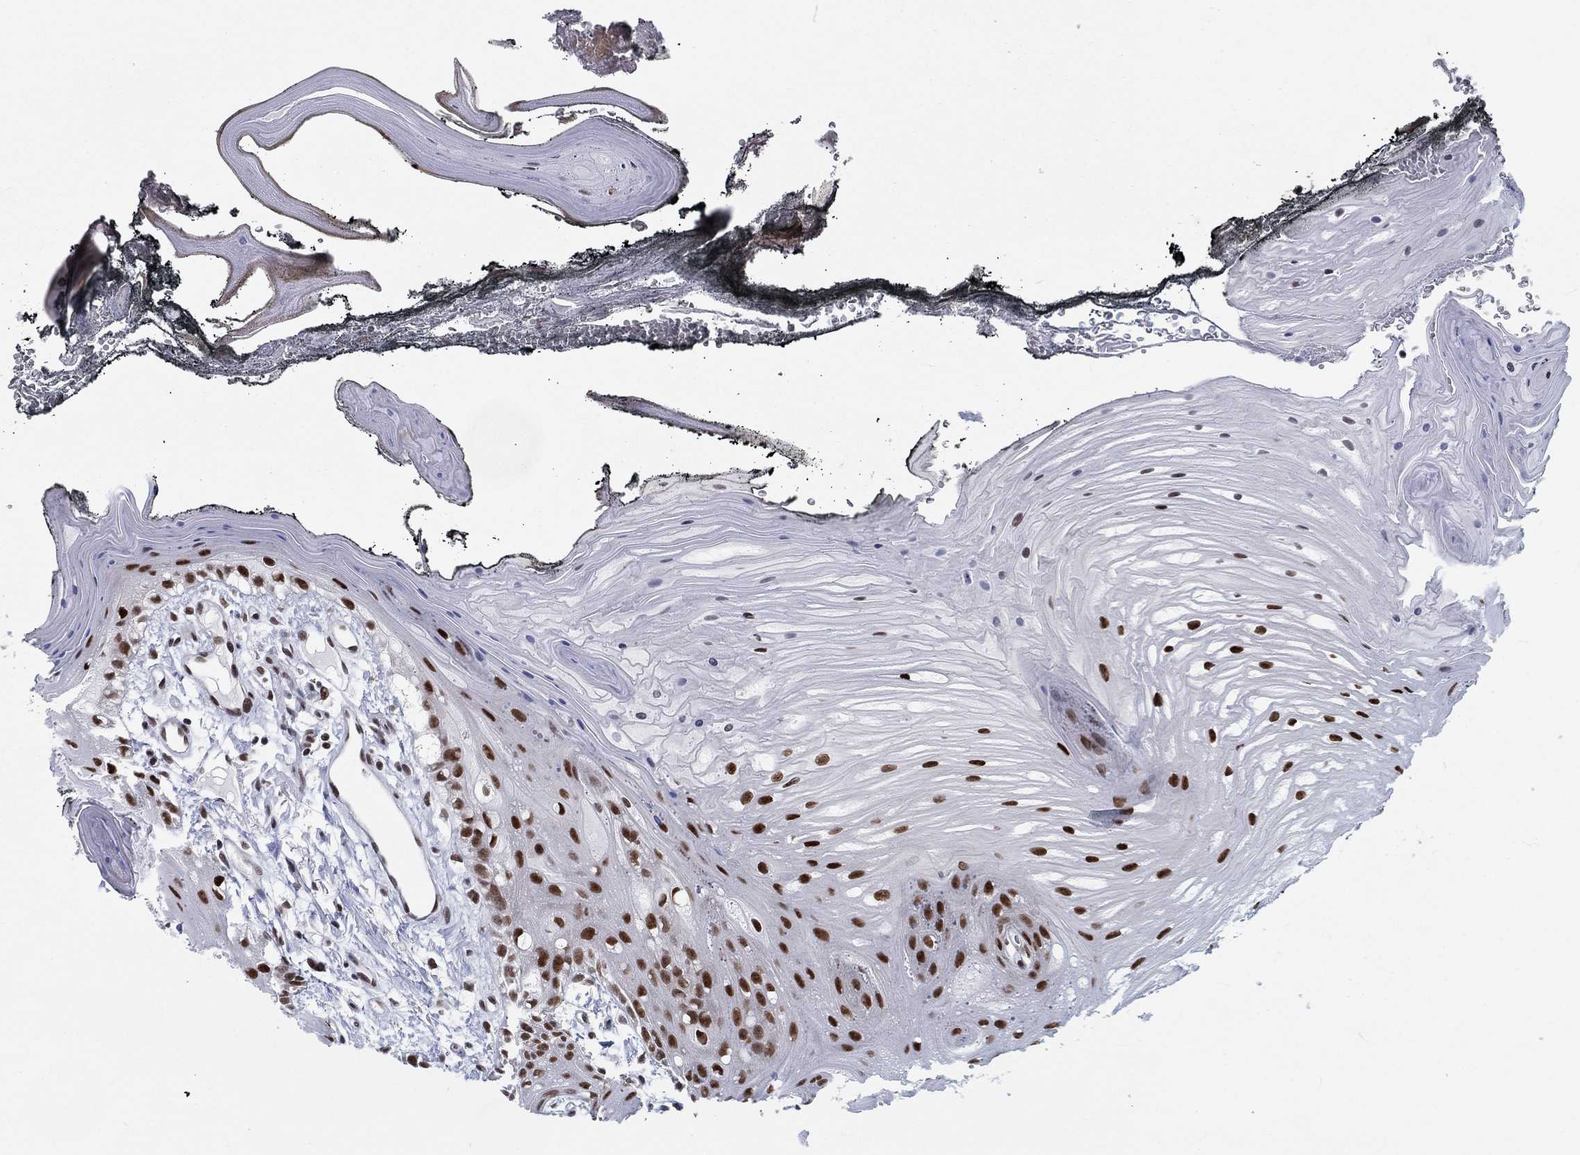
{"staining": {"intensity": "strong", "quantity": ">75%", "location": "nuclear"}, "tissue": "oral mucosa", "cell_type": "Squamous epithelial cells", "image_type": "normal", "snomed": [{"axis": "morphology", "description": "Normal tissue, NOS"}, {"axis": "morphology", "description": "Squamous cell carcinoma, NOS"}, {"axis": "topography", "description": "Oral tissue"}, {"axis": "topography", "description": "Head-Neck"}], "caption": "A high-resolution photomicrograph shows immunohistochemistry (IHC) staining of normal oral mucosa, which reveals strong nuclear staining in about >75% of squamous epithelial cells.", "gene": "FYTTD1", "patient": {"sex": "male", "age": 65}}